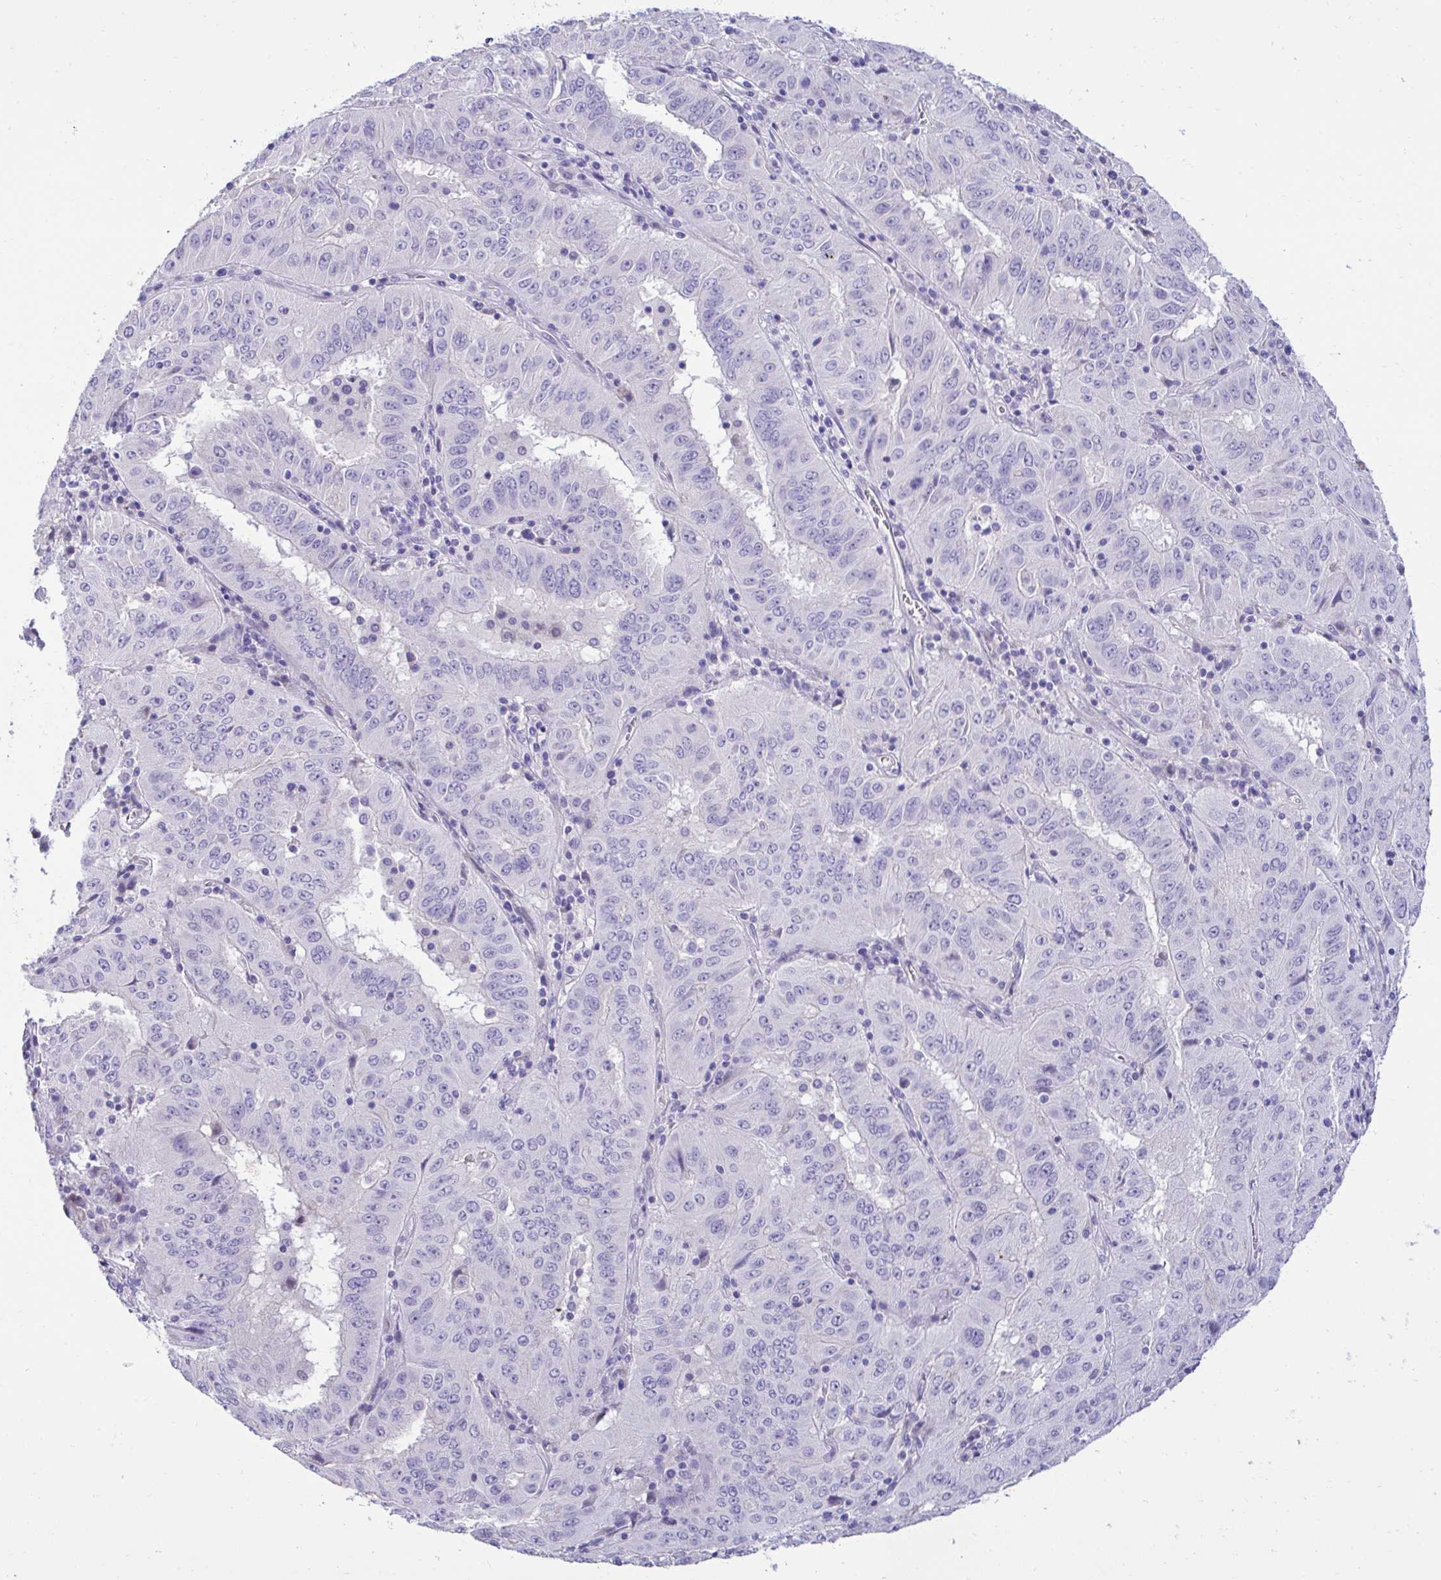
{"staining": {"intensity": "negative", "quantity": "none", "location": "none"}, "tissue": "pancreatic cancer", "cell_type": "Tumor cells", "image_type": "cancer", "snomed": [{"axis": "morphology", "description": "Adenocarcinoma, NOS"}, {"axis": "topography", "description": "Pancreas"}], "caption": "Human pancreatic adenocarcinoma stained for a protein using immunohistochemistry (IHC) shows no expression in tumor cells.", "gene": "TMCO5A", "patient": {"sex": "male", "age": 63}}